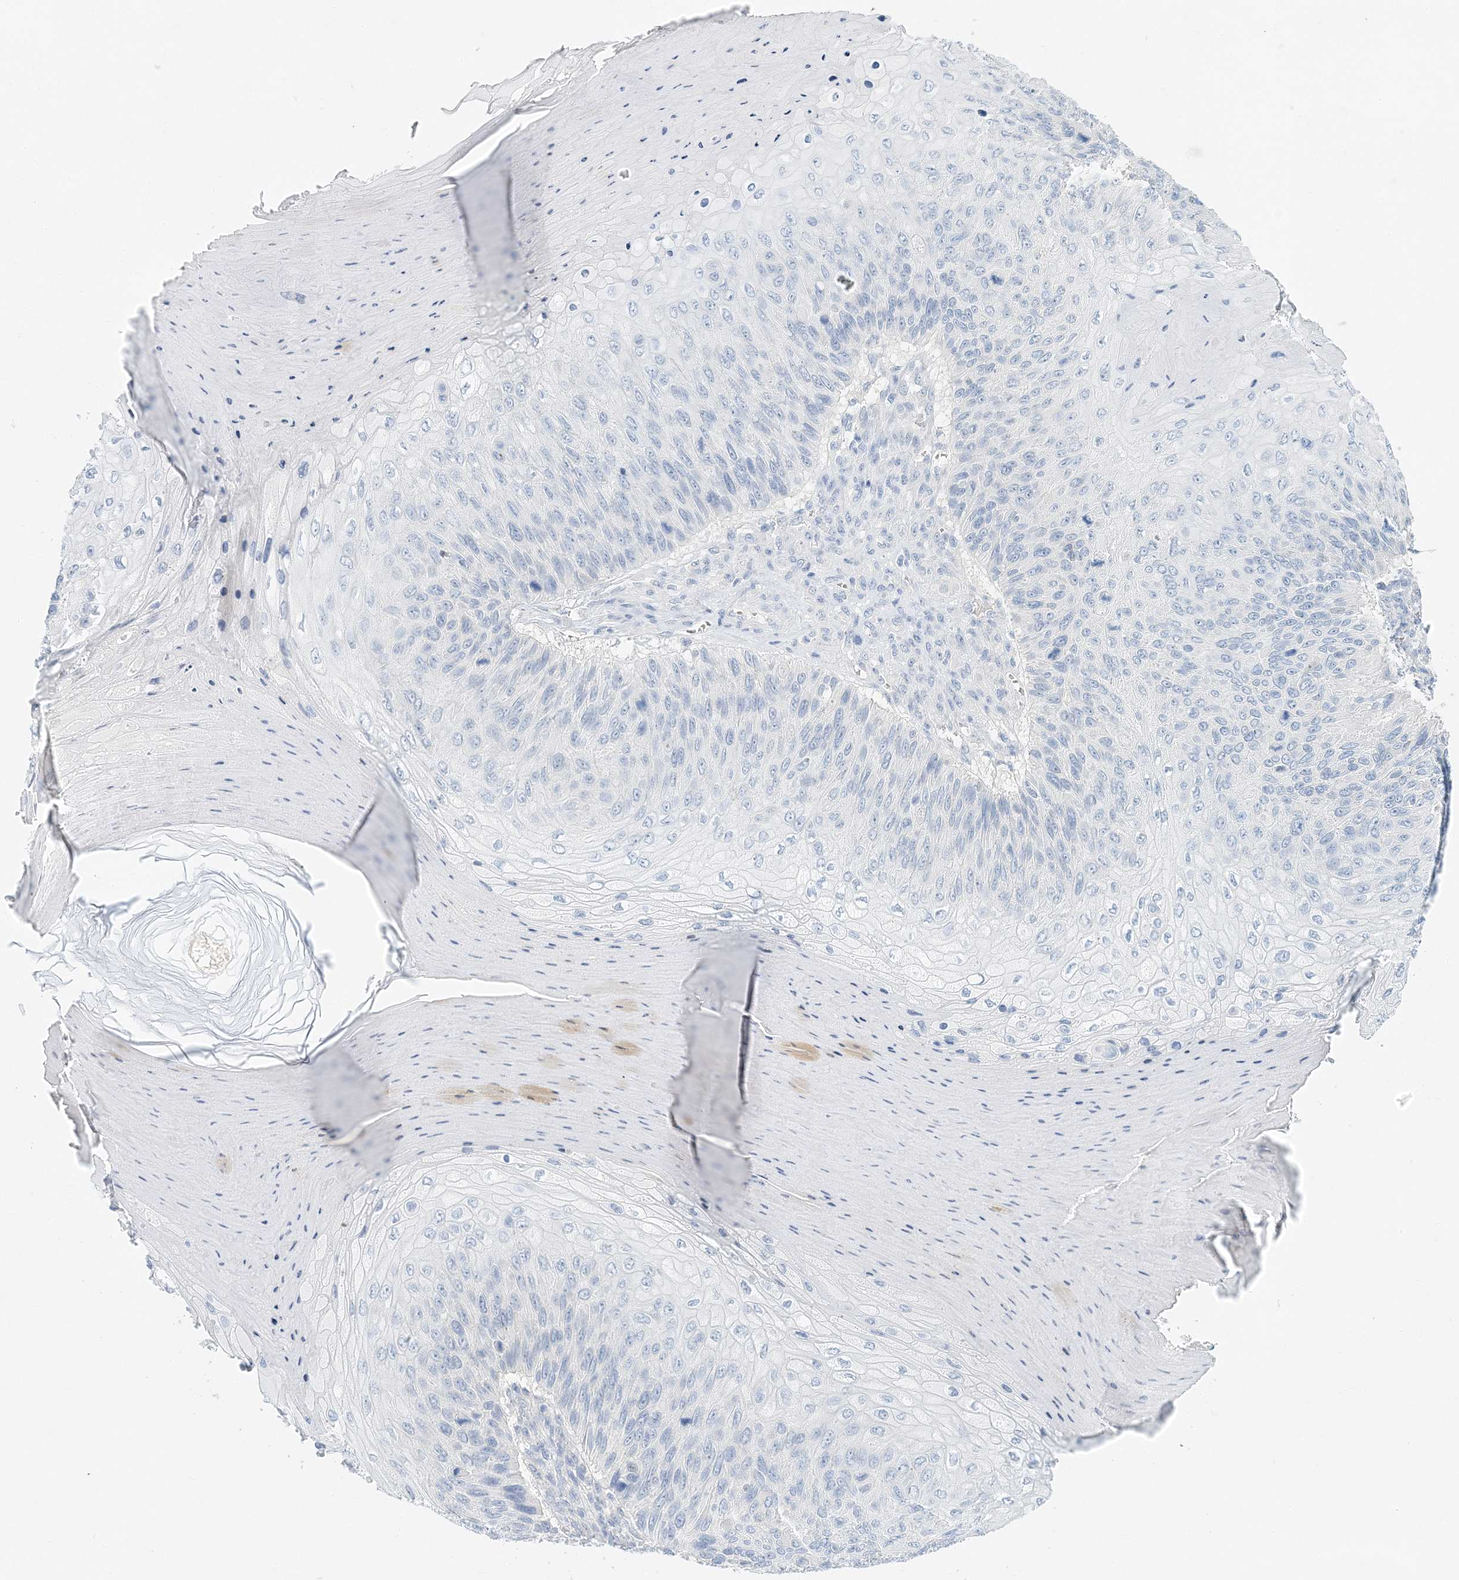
{"staining": {"intensity": "negative", "quantity": "none", "location": "none"}, "tissue": "skin cancer", "cell_type": "Tumor cells", "image_type": "cancer", "snomed": [{"axis": "morphology", "description": "Squamous cell carcinoma, NOS"}, {"axis": "topography", "description": "Skin"}], "caption": "An IHC micrograph of skin cancer (squamous cell carcinoma) is shown. There is no staining in tumor cells of skin cancer (squamous cell carcinoma).", "gene": "VILL", "patient": {"sex": "female", "age": 88}}